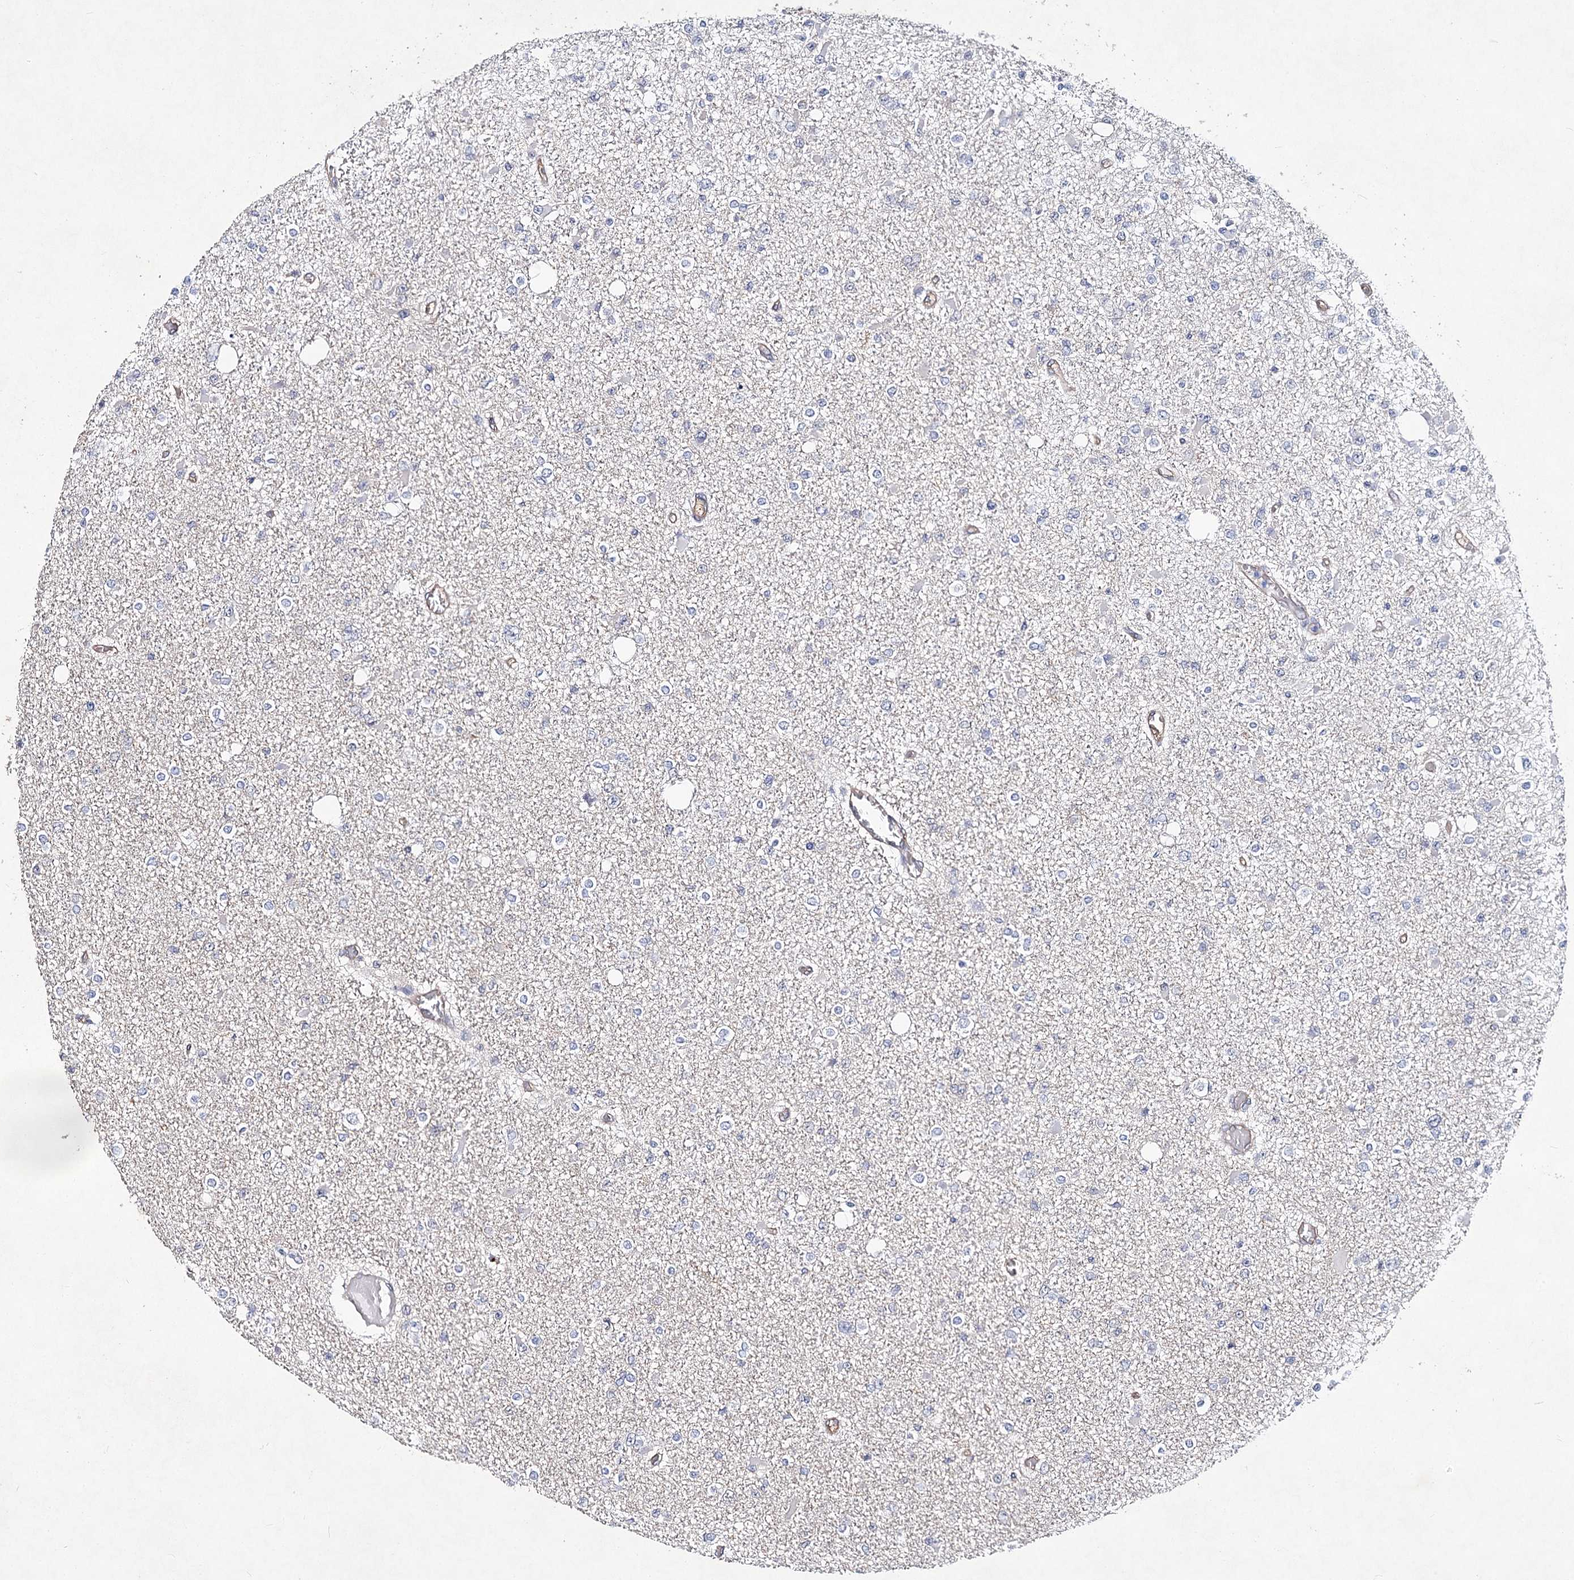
{"staining": {"intensity": "negative", "quantity": "none", "location": "none"}, "tissue": "glioma", "cell_type": "Tumor cells", "image_type": "cancer", "snomed": [{"axis": "morphology", "description": "Glioma, malignant, Low grade"}, {"axis": "topography", "description": "Brain"}], "caption": "Immunohistochemistry histopathology image of glioma stained for a protein (brown), which displays no expression in tumor cells.", "gene": "TMEM218", "patient": {"sex": "female", "age": 22}}